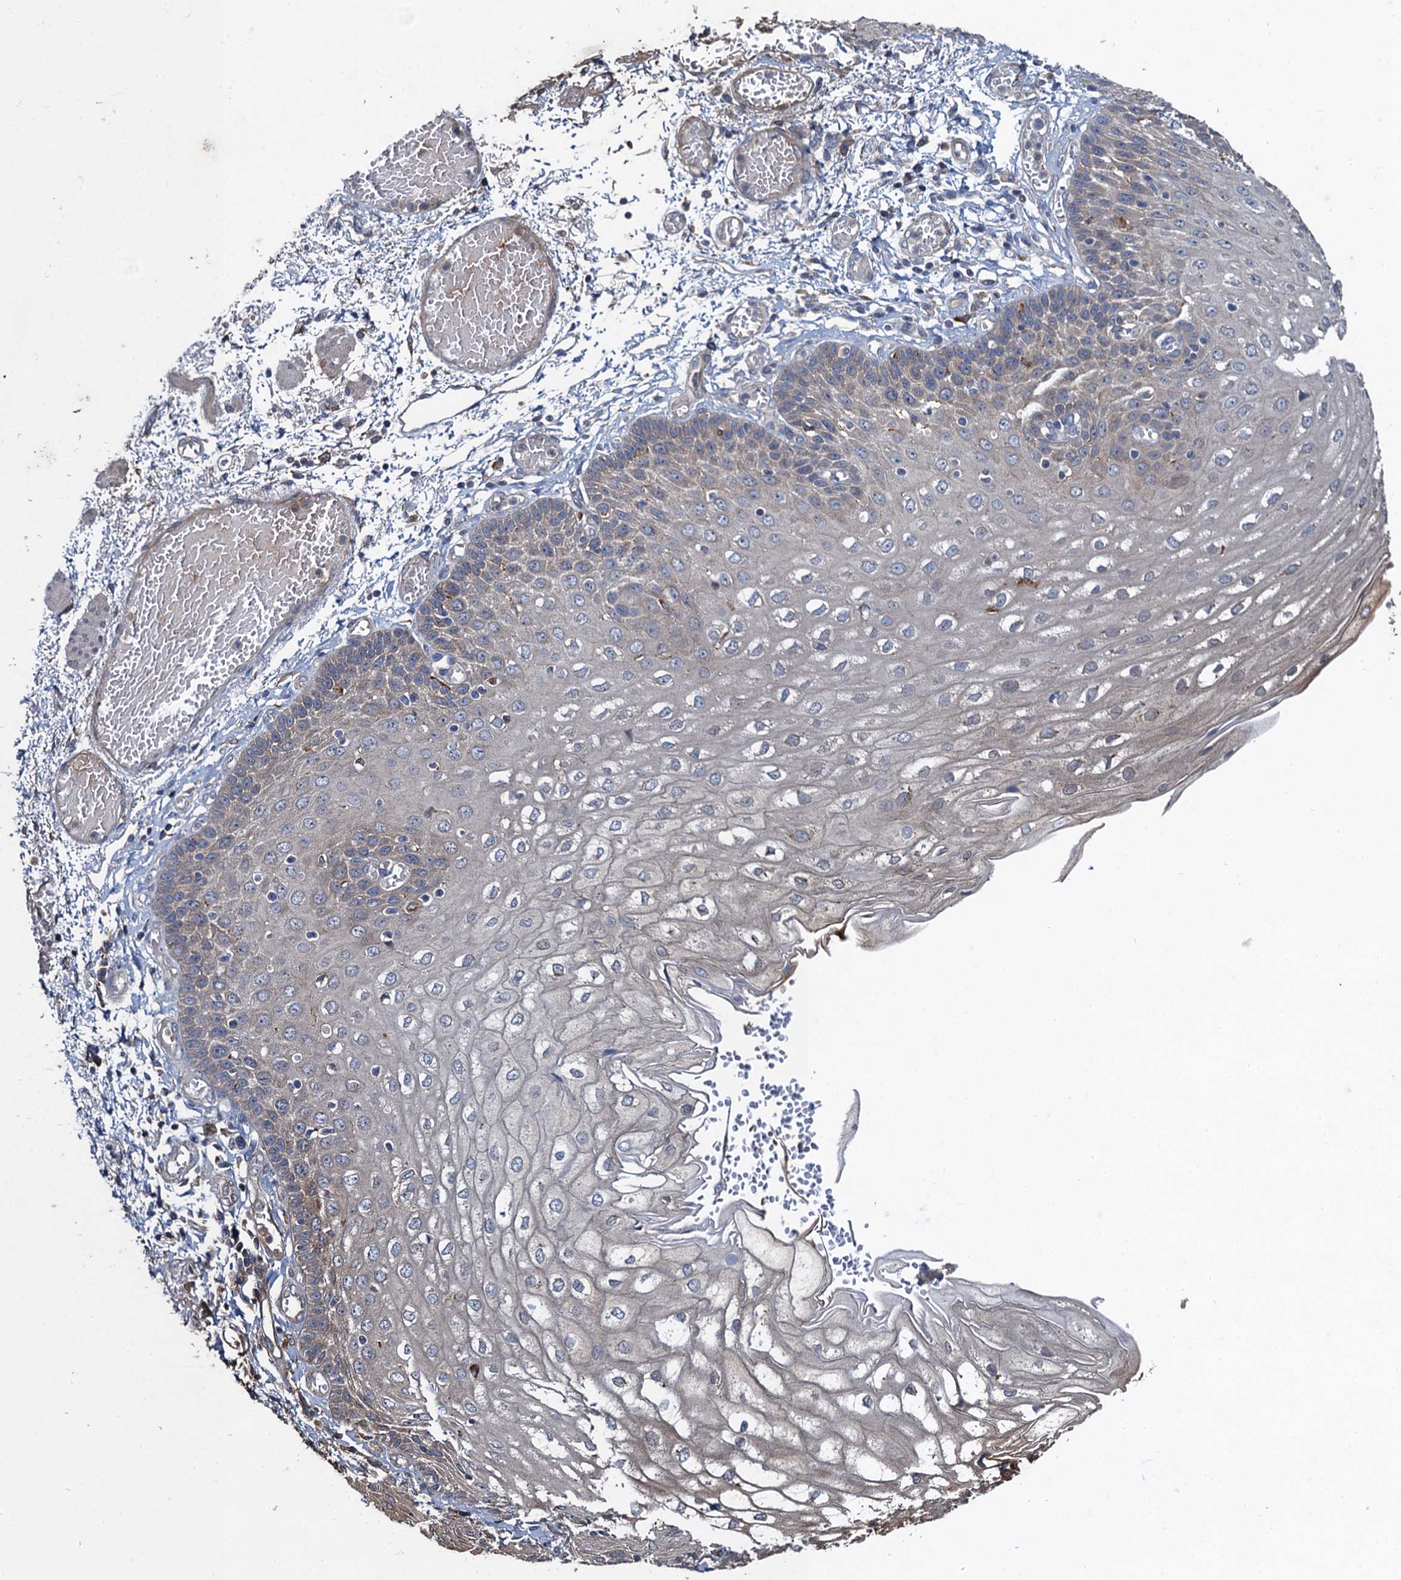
{"staining": {"intensity": "negative", "quantity": "none", "location": "none"}, "tissue": "esophagus", "cell_type": "Squamous epithelial cells", "image_type": "normal", "snomed": [{"axis": "morphology", "description": "Normal tissue, NOS"}, {"axis": "topography", "description": "Esophagus"}], "caption": "The histopathology image reveals no staining of squamous epithelial cells in normal esophagus.", "gene": "SNAP29", "patient": {"sex": "male", "age": 81}}